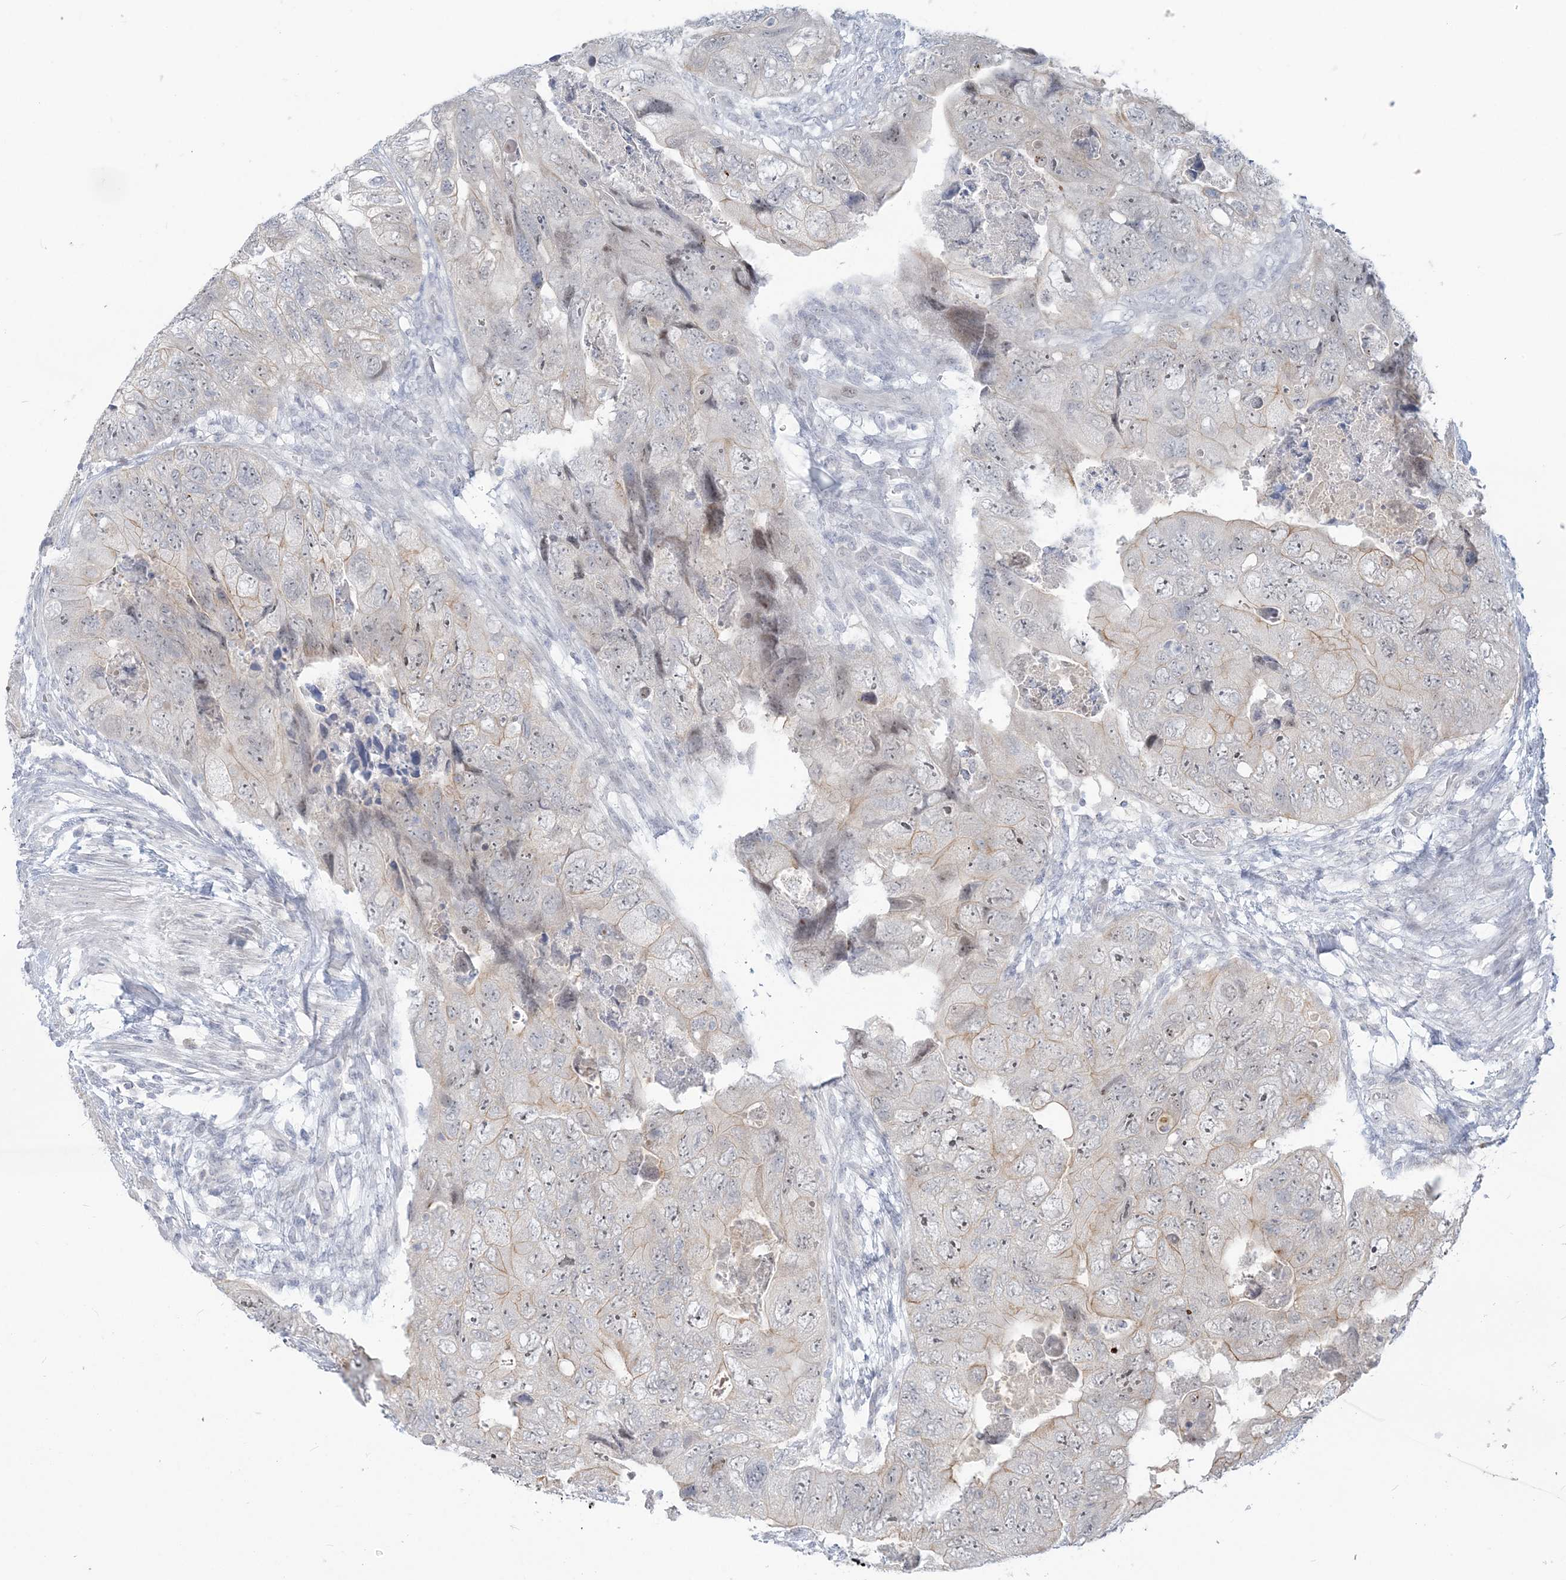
{"staining": {"intensity": "weak", "quantity": "<25%", "location": "nuclear"}, "tissue": "colorectal cancer", "cell_type": "Tumor cells", "image_type": "cancer", "snomed": [{"axis": "morphology", "description": "Adenocarcinoma, NOS"}, {"axis": "topography", "description": "Rectum"}], "caption": "A histopathology image of human colorectal cancer (adenocarcinoma) is negative for staining in tumor cells.", "gene": "SDAD1", "patient": {"sex": "male", "age": 63}}